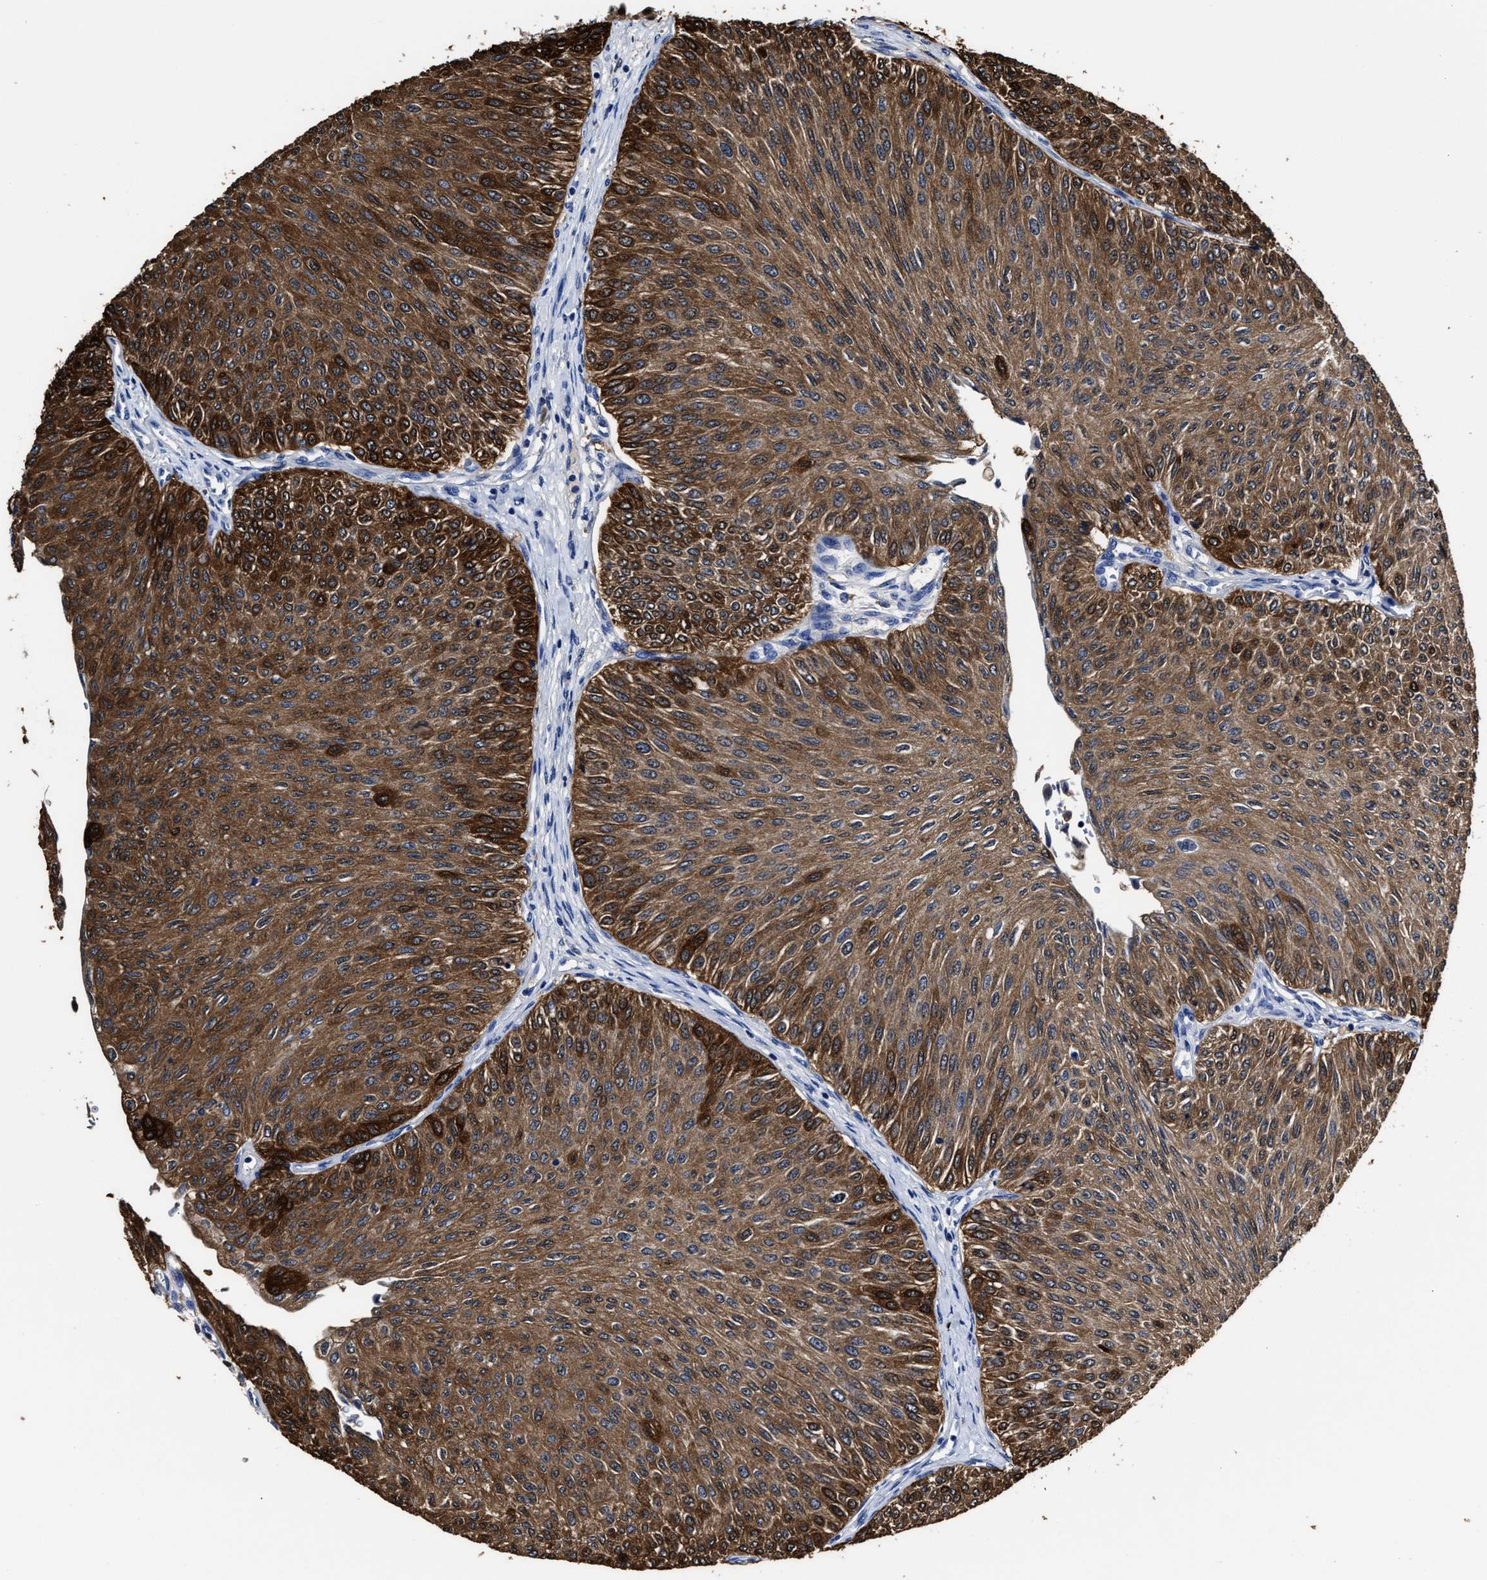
{"staining": {"intensity": "strong", "quantity": ">75%", "location": "cytoplasmic/membranous"}, "tissue": "urothelial cancer", "cell_type": "Tumor cells", "image_type": "cancer", "snomed": [{"axis": "morphology", "description": "Urothelial carcinoma, Low grade"}, {"axis": "topography", "description": "Urinary bladder"}], "caption": "Urothelial carcinoma (low-grade) stained for a protein (brown) displays strong cytoplasmic/membranous positive positivity in approximately >75% of tumor cells.", "gene": "PRPF4B", "patient": {"sex": "male", "age": 78}}